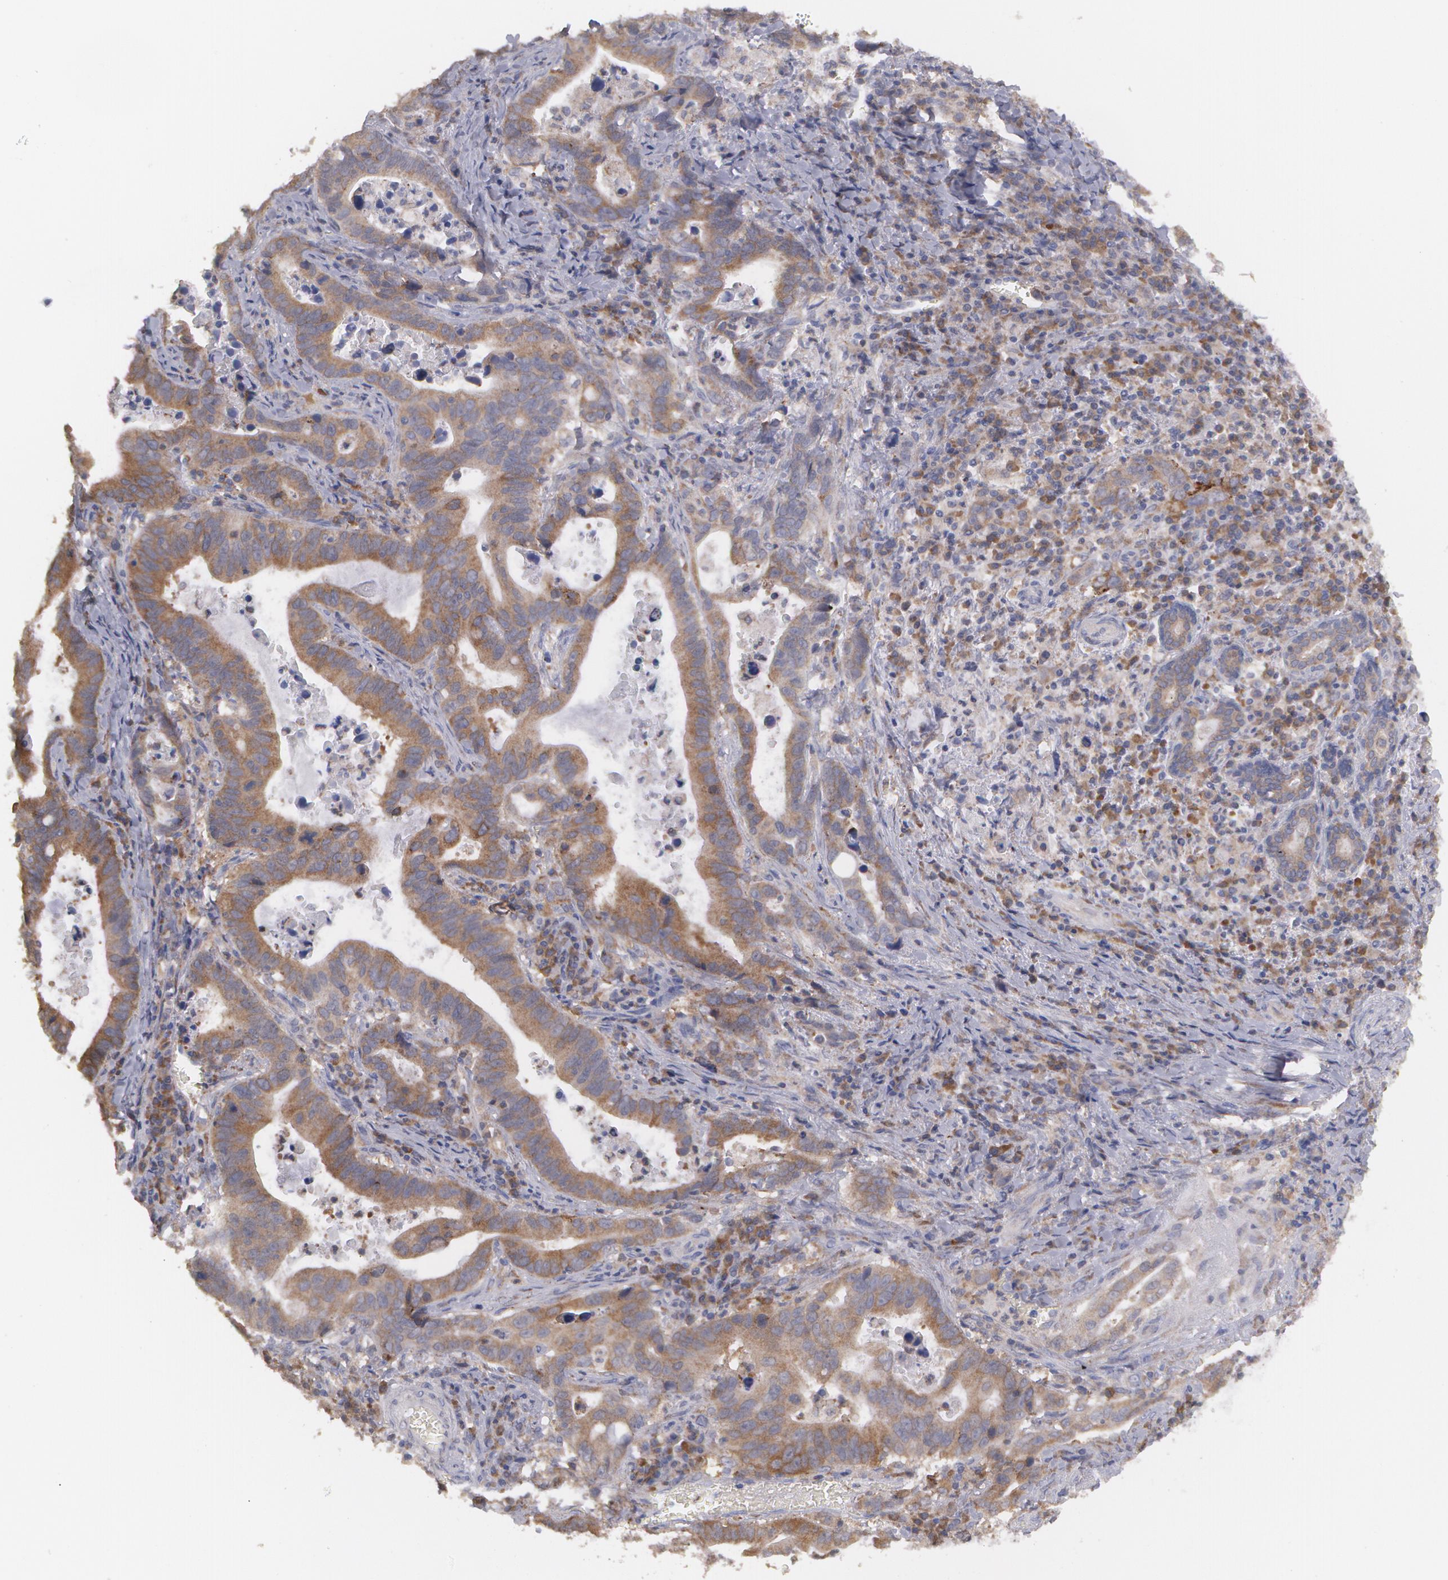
{"staining": {"intensity": "strong", "quantity": ">75%", "location": "cytoplasmic/membranous"}, "tissue": "stomach cancer", "cell_type": "Tumor cells", "image_type": "cancer", "snomed": [{"axis": "morphology", "description": "Adenocarcinoma, NOS"}, {"axis": "topography", "description": "Stomach, upper"}], "caption": "A micrograph of human stomach adenocarcinoma stained for a protein displays strong cytoplasmic/membranous brown staining in tumor cells. The protein is stained brown, and the nuclei are stained in blue (DAB (3,3'-diaminobenzidine) IHC with brightfield microscopy, high magnification).", "gene": "MTHFD1", "patient": {"sex": "male", "age": 63}}